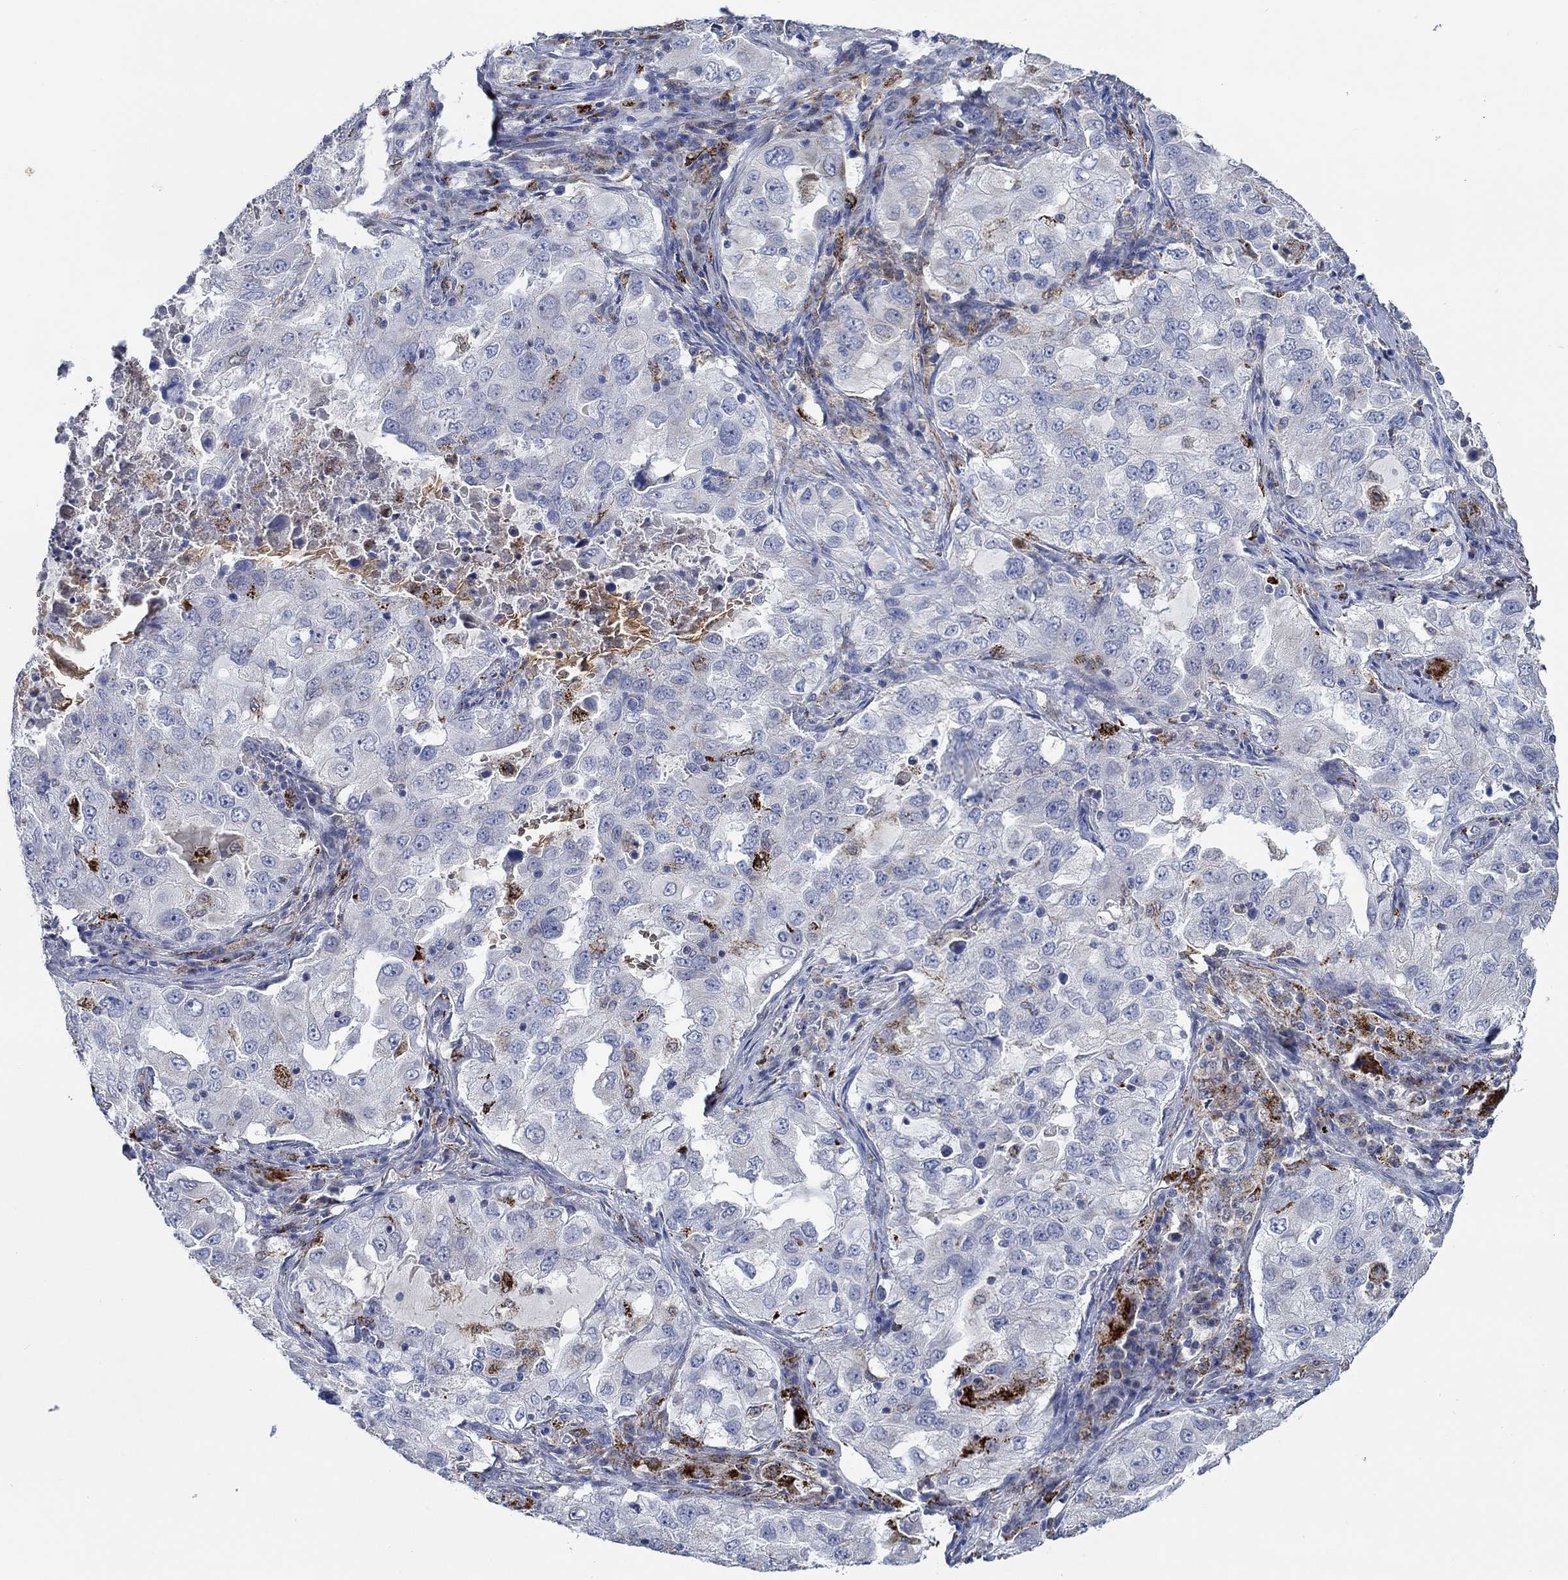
{"staining": {"intensity": "negative", "quantity": "none", "location": "none"}, "tissue": "lung cancer", "cell_type": "Tumor cells", "image_type": "cancer", "snomed": [{"axis": "morphology", "description": "Adenocarcinoma, NOS"}, {"axis": "topography", "description": "Lung"}], "caption": "A photomicrograph of human lung cancer is negative for staining in tumor cells. (Immunohistochemistry (ihc), brightfield microscopy, high magnification).", "gene": "MPP1", "patient": {"sex": "female", "age": 61}}